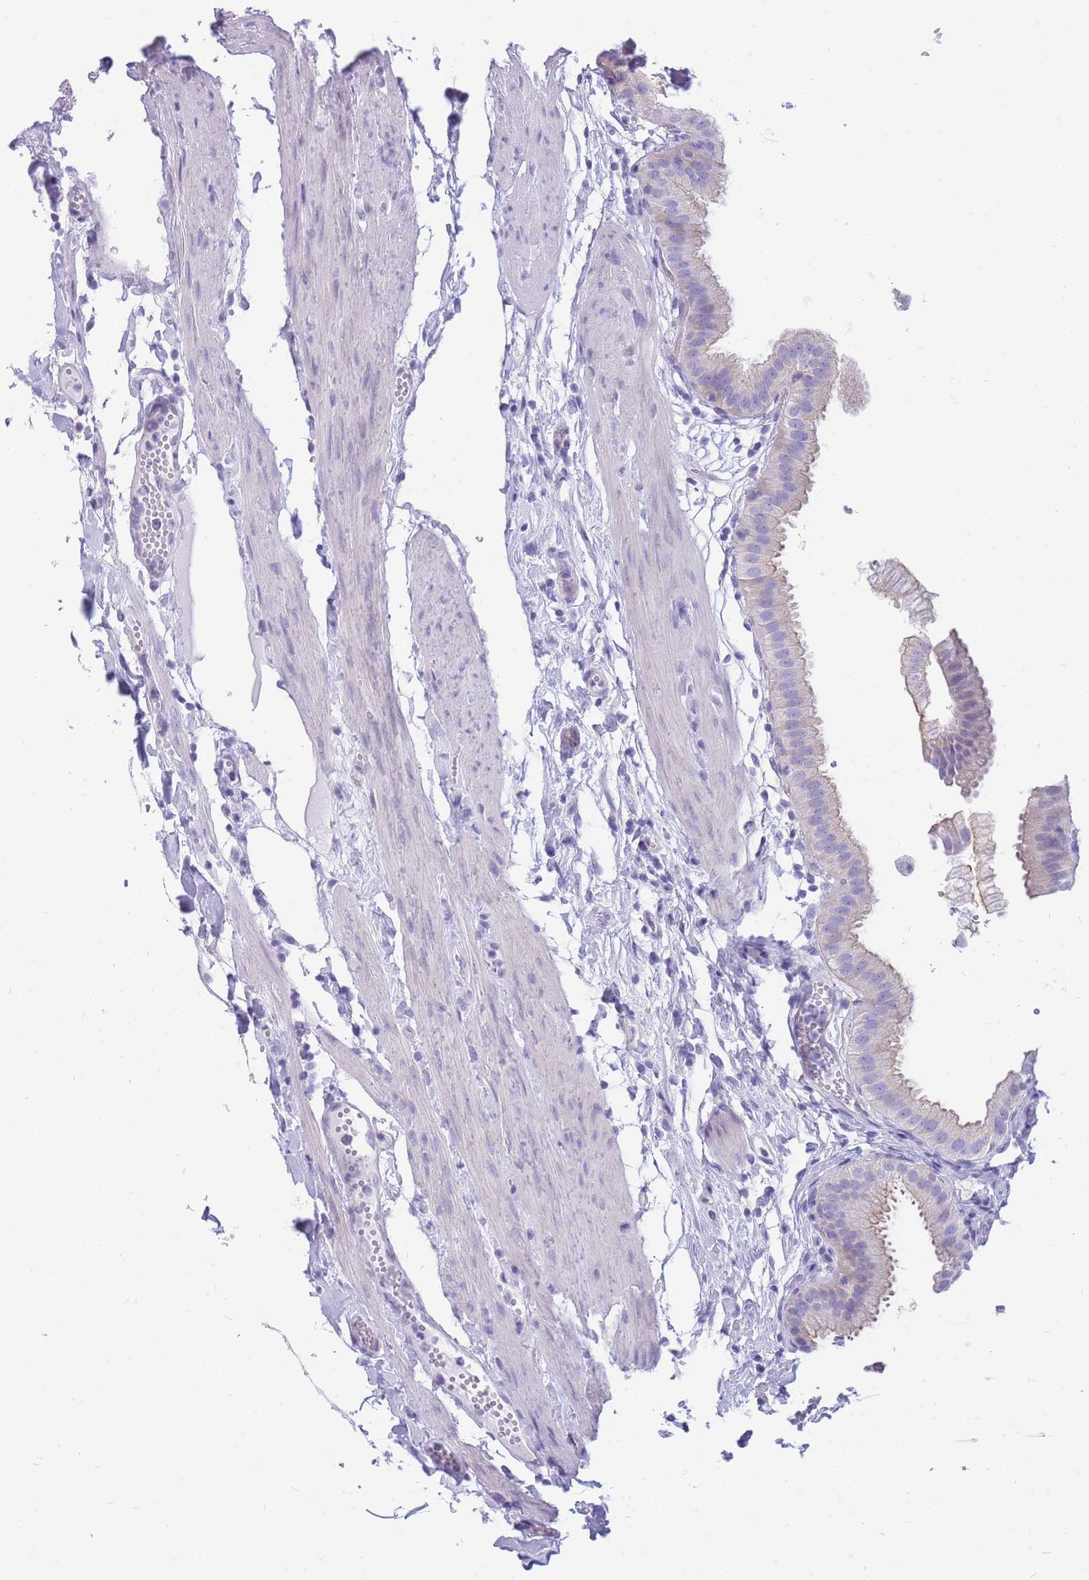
{"staining": {"intensity": "weak", "quantity": "<25%", "location": "cytoplasmic/membranous"}, "tissue": "gallbladder", "cell_type": "Glandular cells", "image_type": "normal", "snomed": [{"axis": "morphology", "description": "Normal tissue, NOS"}, {"axis": "topography", "description": "Gallbladder"}], "caption": "Immunohistochemistry (IHC) micrograph of benign gallbladder: gallbladder stained with DAB demonstrates no significant protein expression in glandular cells.", "gene": "ZNF311", "patient": {"sex": "female", "age": 61}}